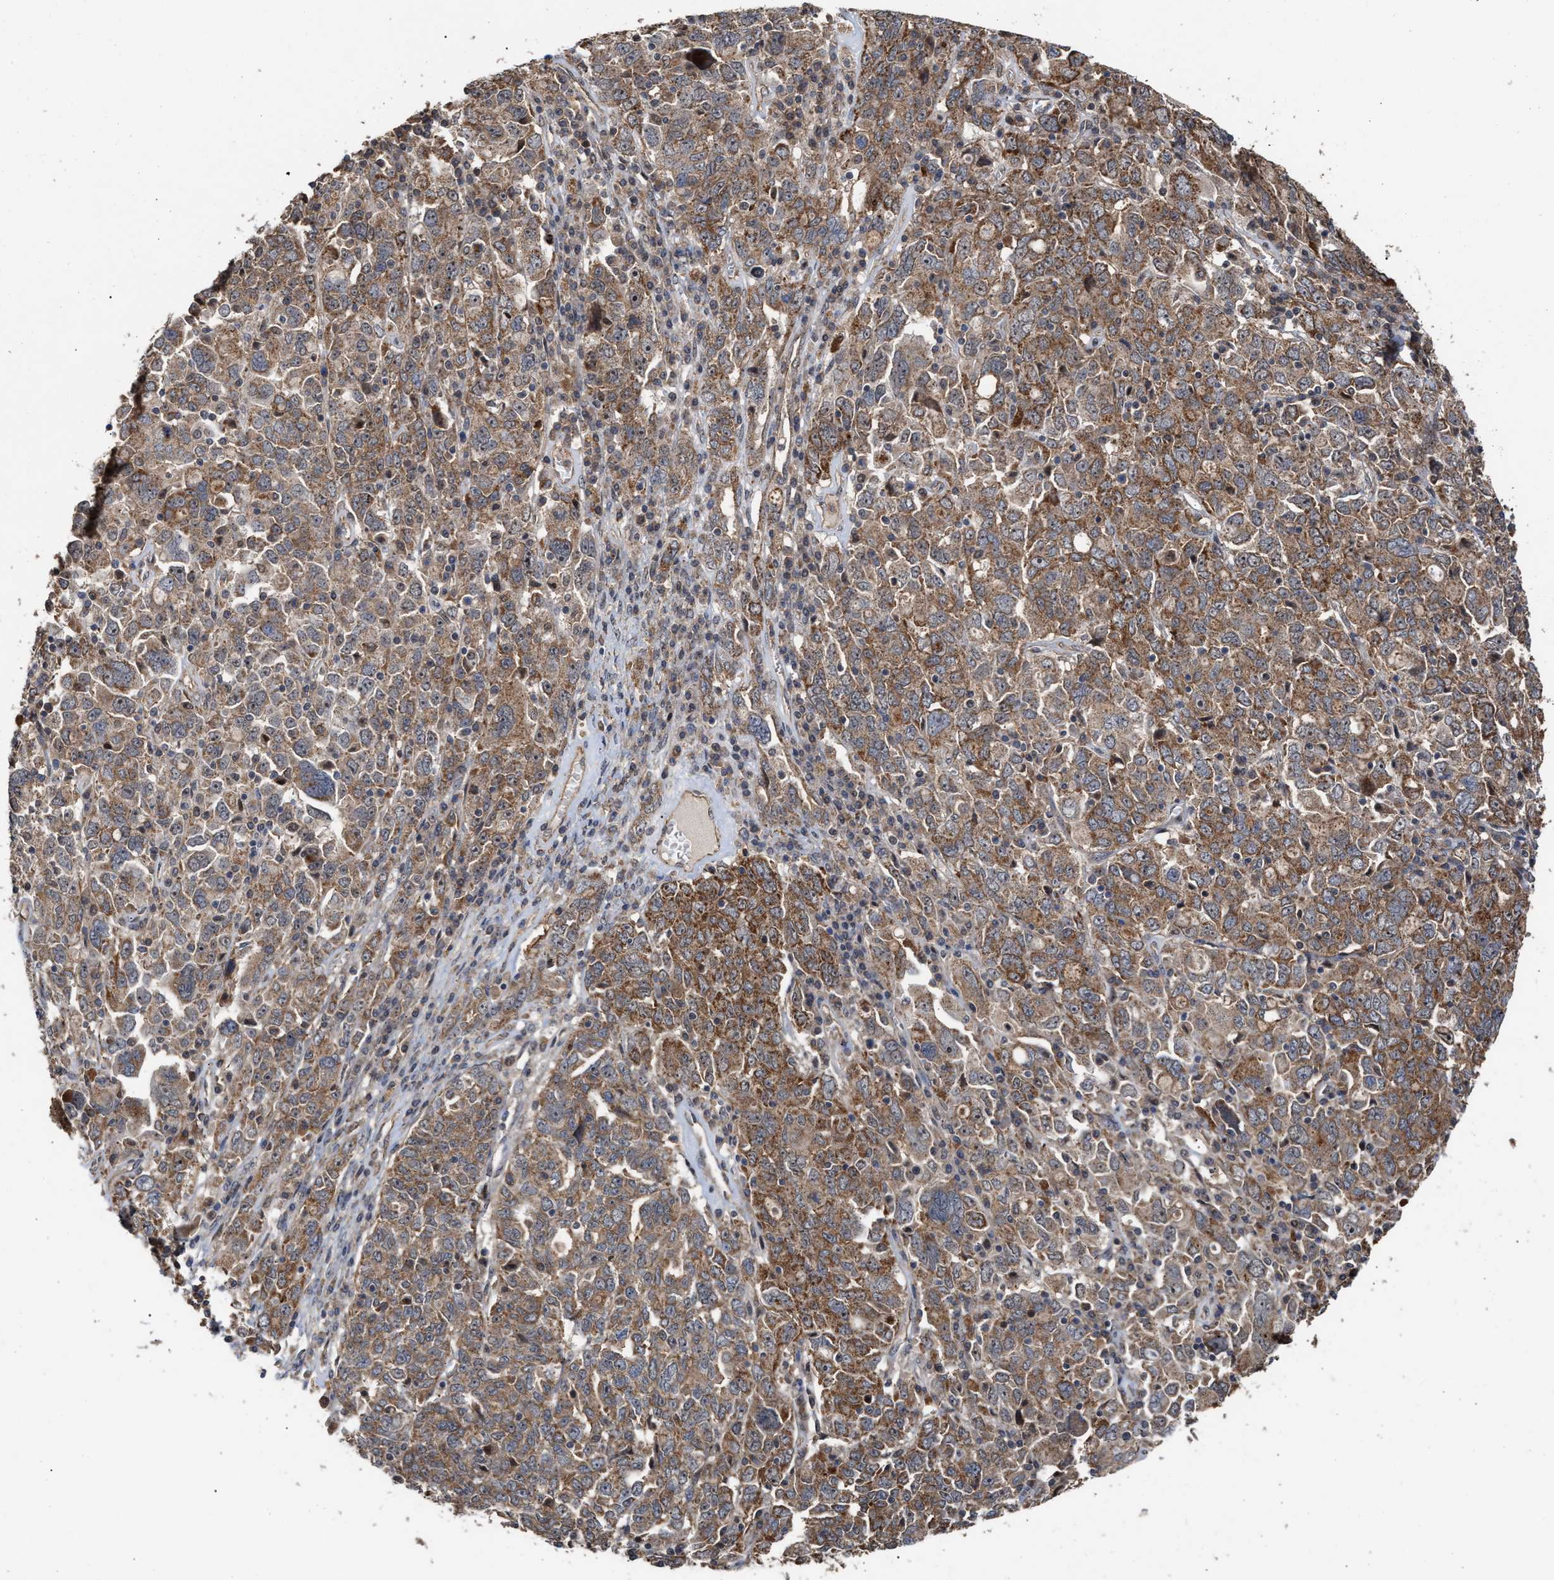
{"staining": {"intensity": "moderate", "quantity": ">75%", "location": "cytoplasmic/membranous"}, "tissue": "ovarian cancer", "cell_type": "Tumor cells", "image_type": "cancer", "snomed": [{"axis": "morphology", "description": "Carcinoma, endometroid"}, {"axis": "topography", "description": "Ovary"}], "caption": "A histopathology image of ovarian cancer (endometroid carcinoma) stained for a protein demonstrates moderate cytoplasmic/membranous brown staining in tumor cells. (Stains: DAB (3,3'-diaminobenzidine) in brown, nuclei in blue, Microscopy: brightfield microscopy at high magnification).", "gene": "EXOSC2", "patient": {"sex": "female", "age": 62}}